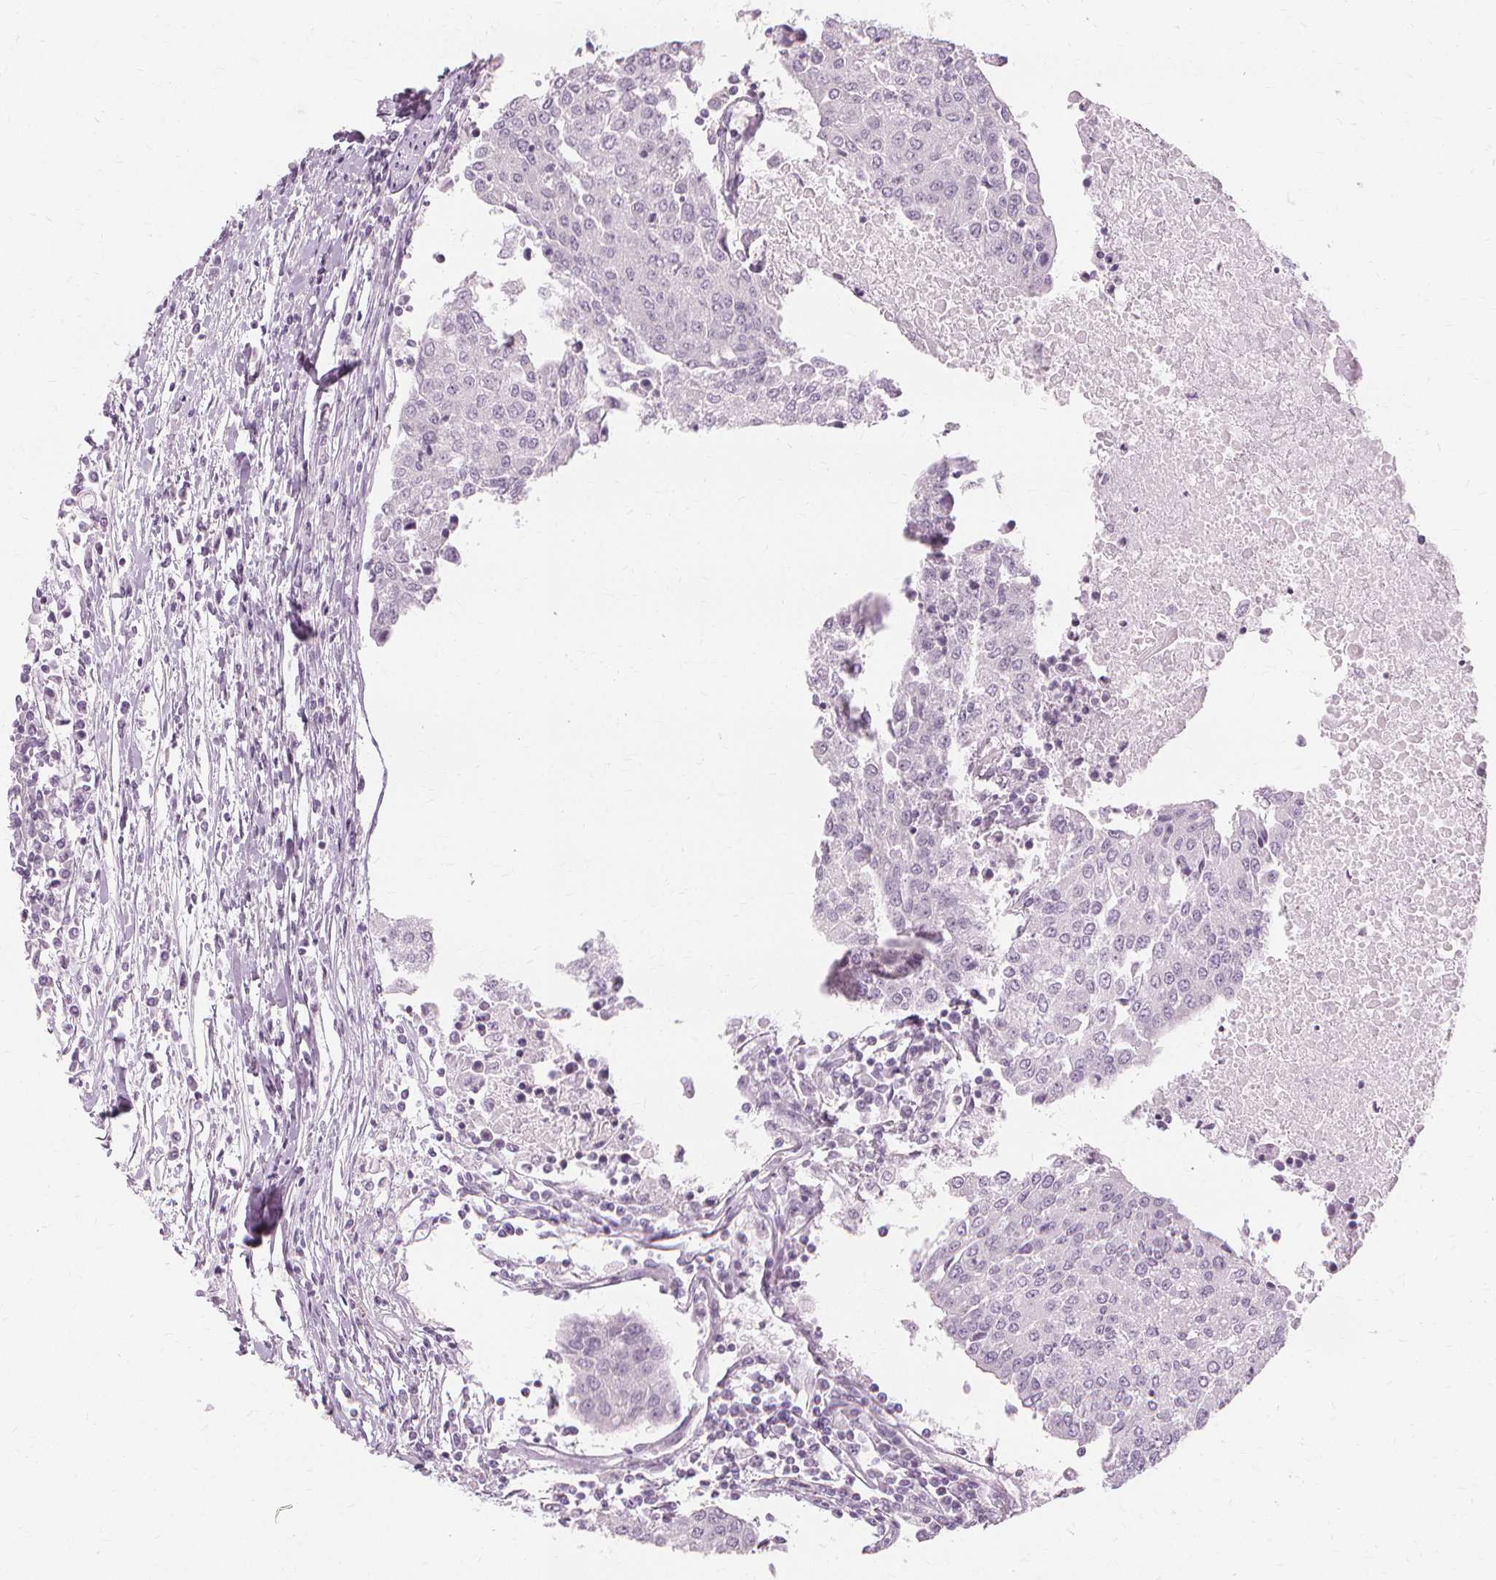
{"staining": {"intensity": "negative", "quantity": "none", "location": "none"}, "tissue": "urothelial cancer", "cell_type": "Tumor cells", "image_type": "cancer", "snomed": [{"axis": "morphology", "description": "Urothelial carcinoma, High grade"}, {"axis": "topography", "description": "Urinary bladder"}], "caption": "Tumor cells are negative for brown protein staining in high-grade urothelial carcinoma.", "gene": "MUC12", "patient": {"sex": "female", "age": 85}}